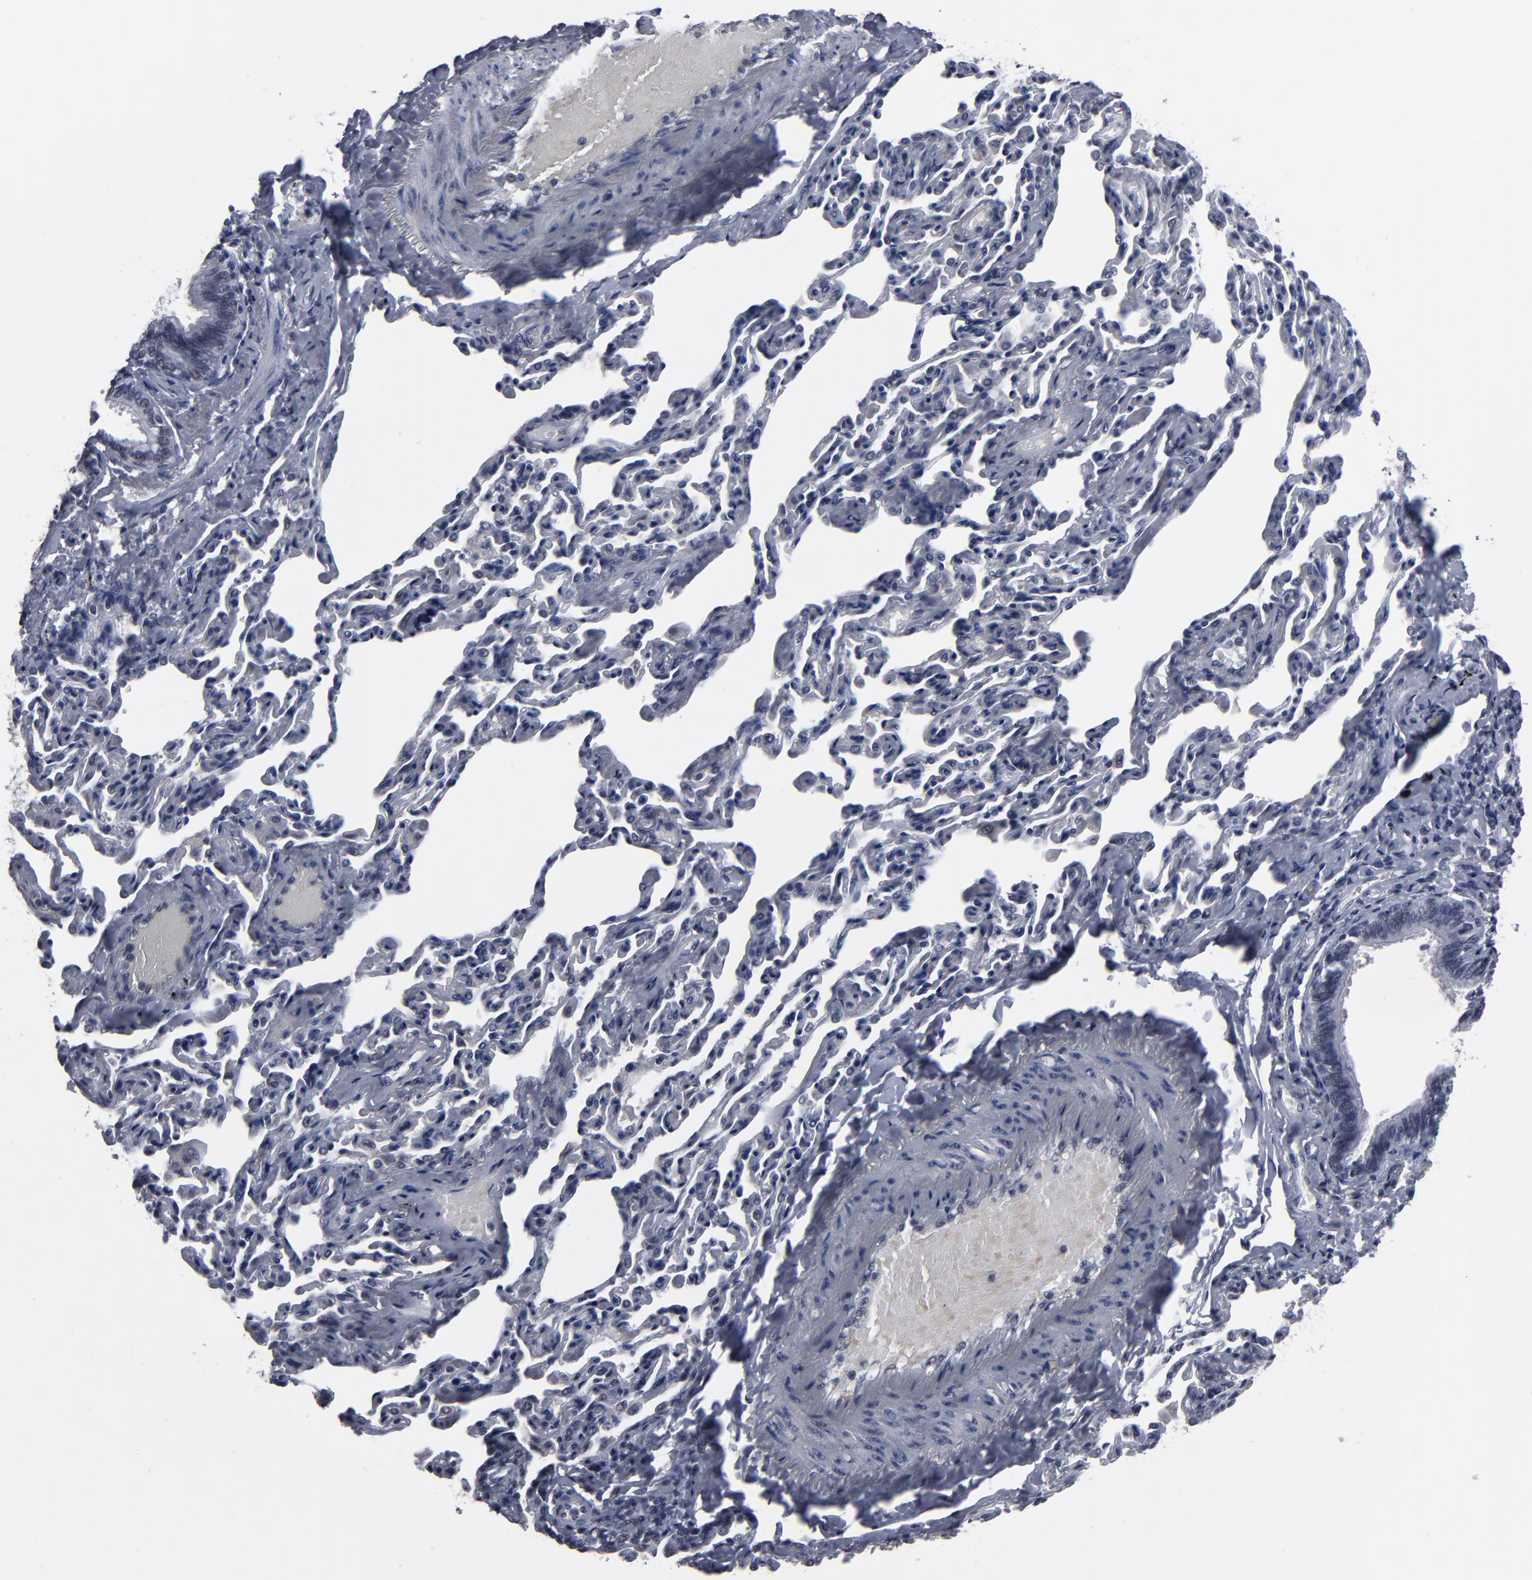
{"staining": {"intensity": "negative", "quantity": "none", "location": "none"}, "tissue": "bronchus", "cell_type": "Respiratory epithelial cells", "image_type": "normal", "snomed": [{"axis": "morphology", "description": "Normal tissue, NOS"}, {"axis": "topography", "description": "Lung"}], "caption": "An IHC photomicrograph of normal bronchus is shown. There is no staining in respiratory epithelial cells of bronchus.", "gene": "SSRP1", "patient": {"sex": "male", "age": 64}}